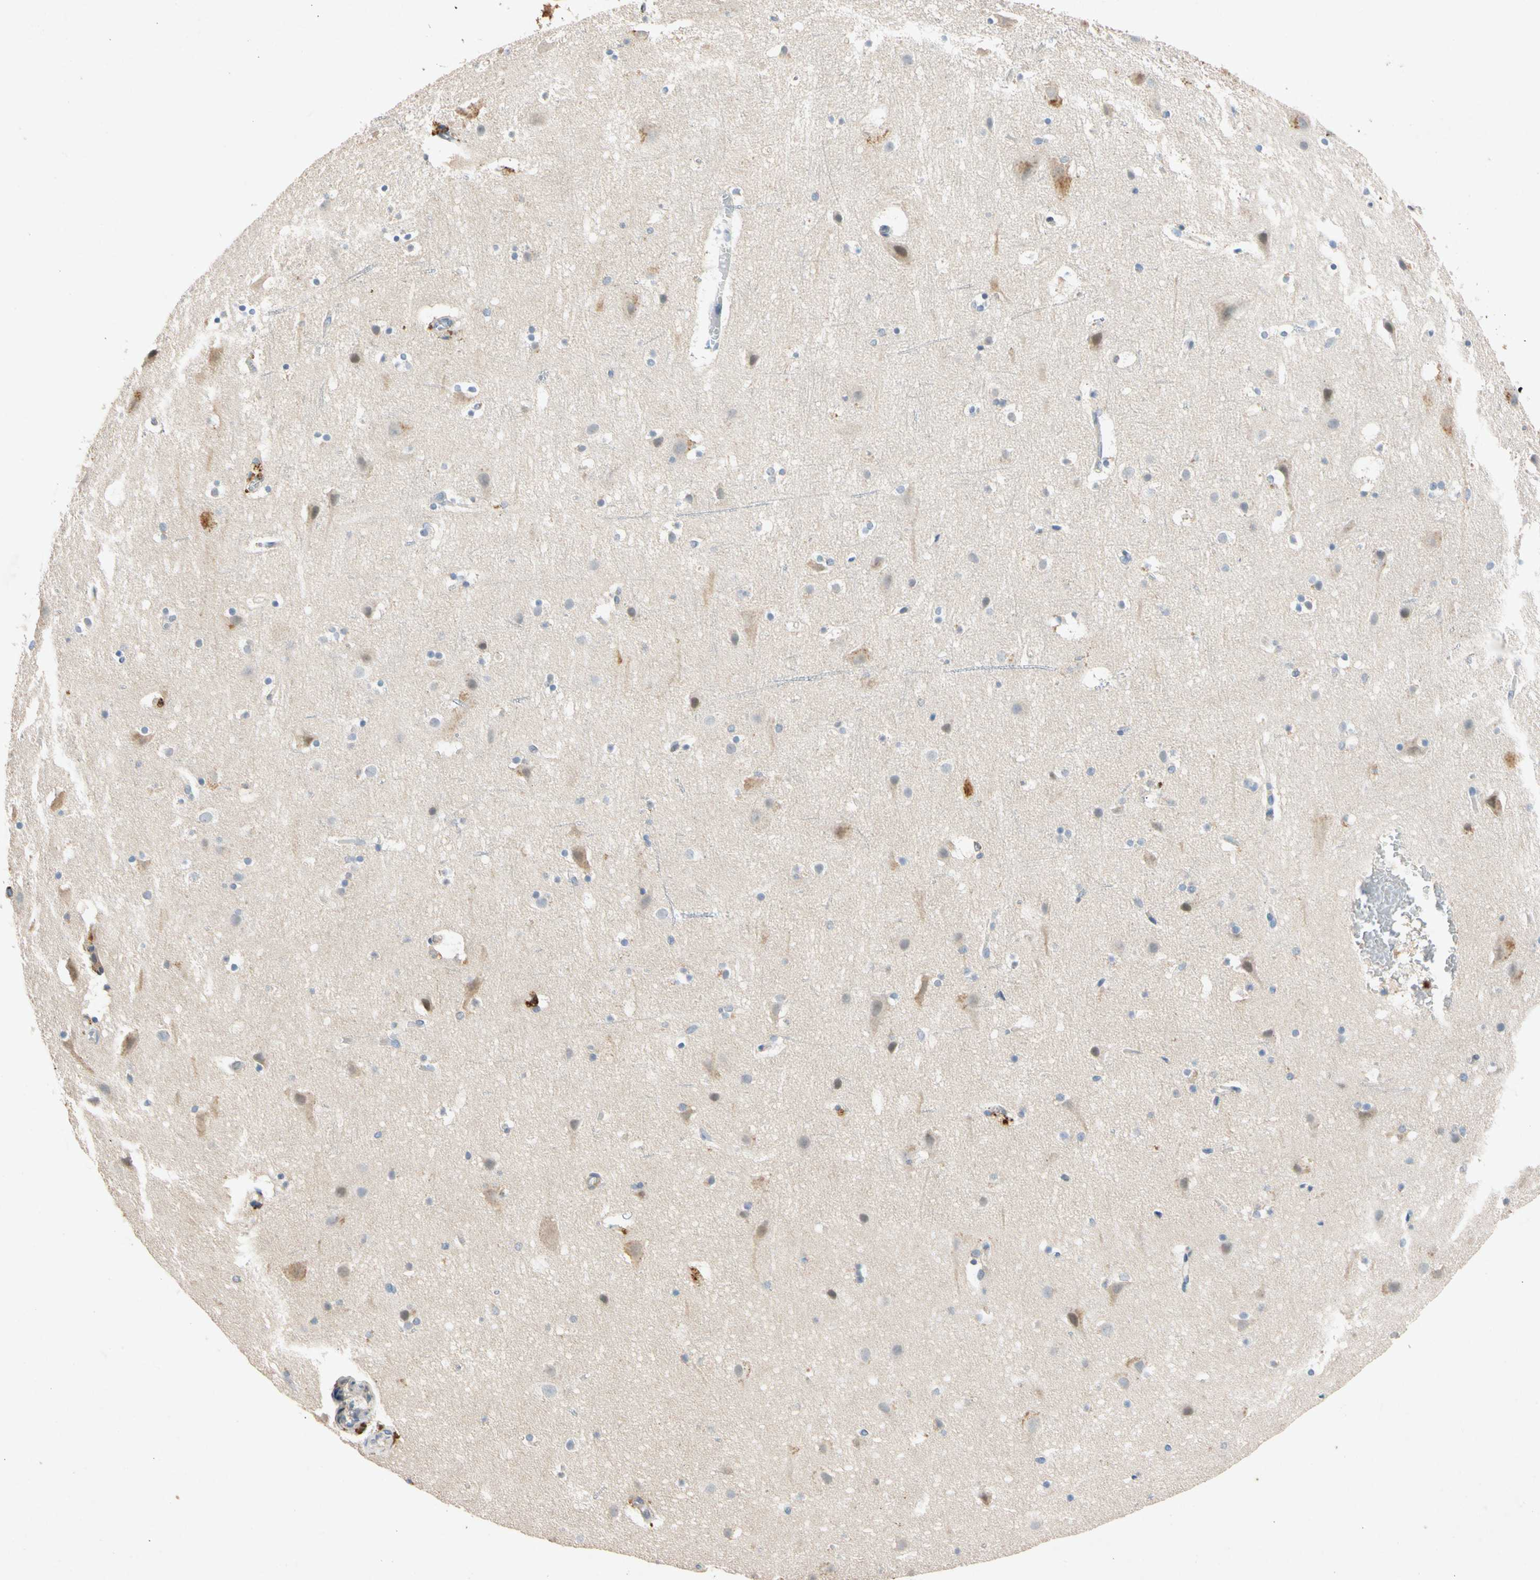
{"staining": {"intensity": "negative", "quantity": "none", "location": "none"}, "tissue": "cerebral cortex", "cell_type": "Endothelial cells", "image_type": "normal", "snomed": [{"axis": "morphology", "description": "Normal tissue, NOS"}, {"axis": "topography", "description": "Cerebral cortex"}], "caption": "High power microscopy photomicrograph of an immunohistochemistry (IHC) photomicrograph of unremarkable cerebral cortex, revealing no significant staining in endothelial cells.", "gene": "GASK1B", "patient": {"sex": "male", "age": 45}}